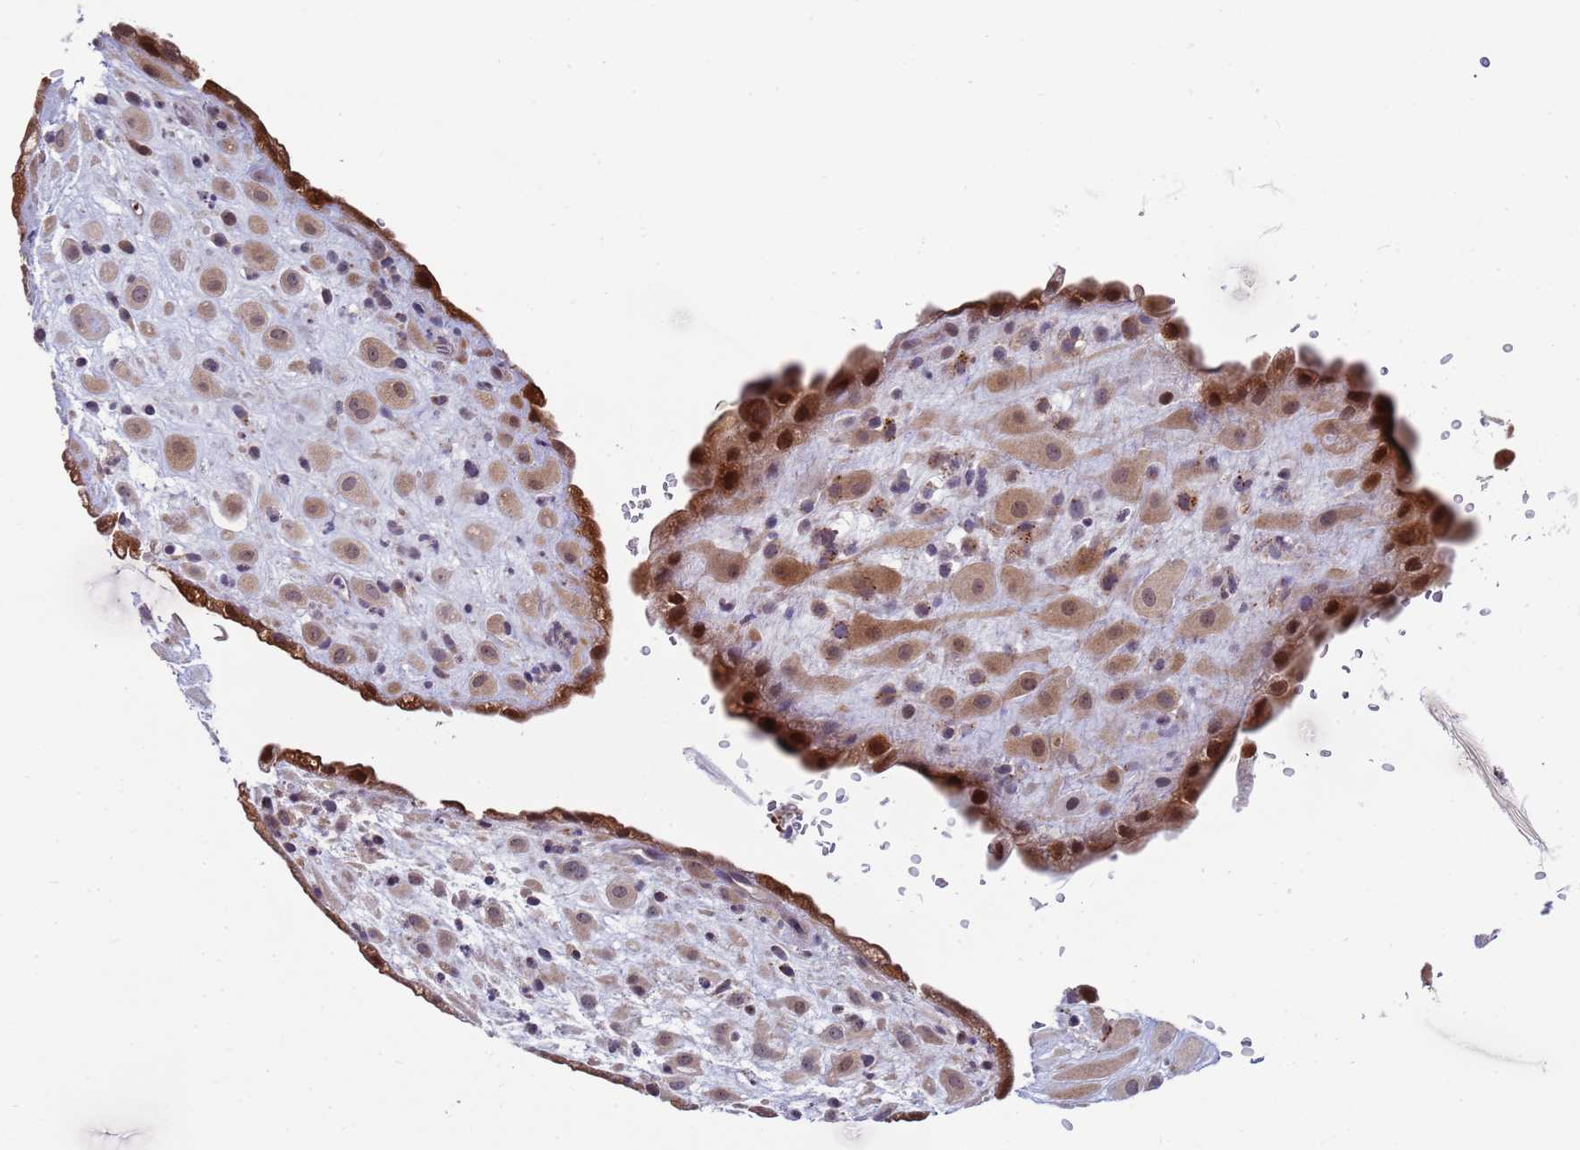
{"staining": {"intensity": "moderate", "quantity": ">75%", "location": "cytoplasmic/membranous,nuclear"}, "tissue": "placenta", "cell_type": "Decidual cells", "image_type": "normal", "snomed": [{"axis": "morphology", "description": "Normal tissue, NOS"}, {"axis": "topography", "description": "Placenta"}], "caption": "IHC micrograph of benign placenta: placenta stained using immunohistochemistry reveals medium levels of moderate protein expression localized specifically in the cytoplasmic/membranous,nuclear of decidual cells, appearing as a cytoplasmic/membranous,nuclear brown color.", "gene": "ENOSF1", "patient": {"sex": "female", "age": 35}}